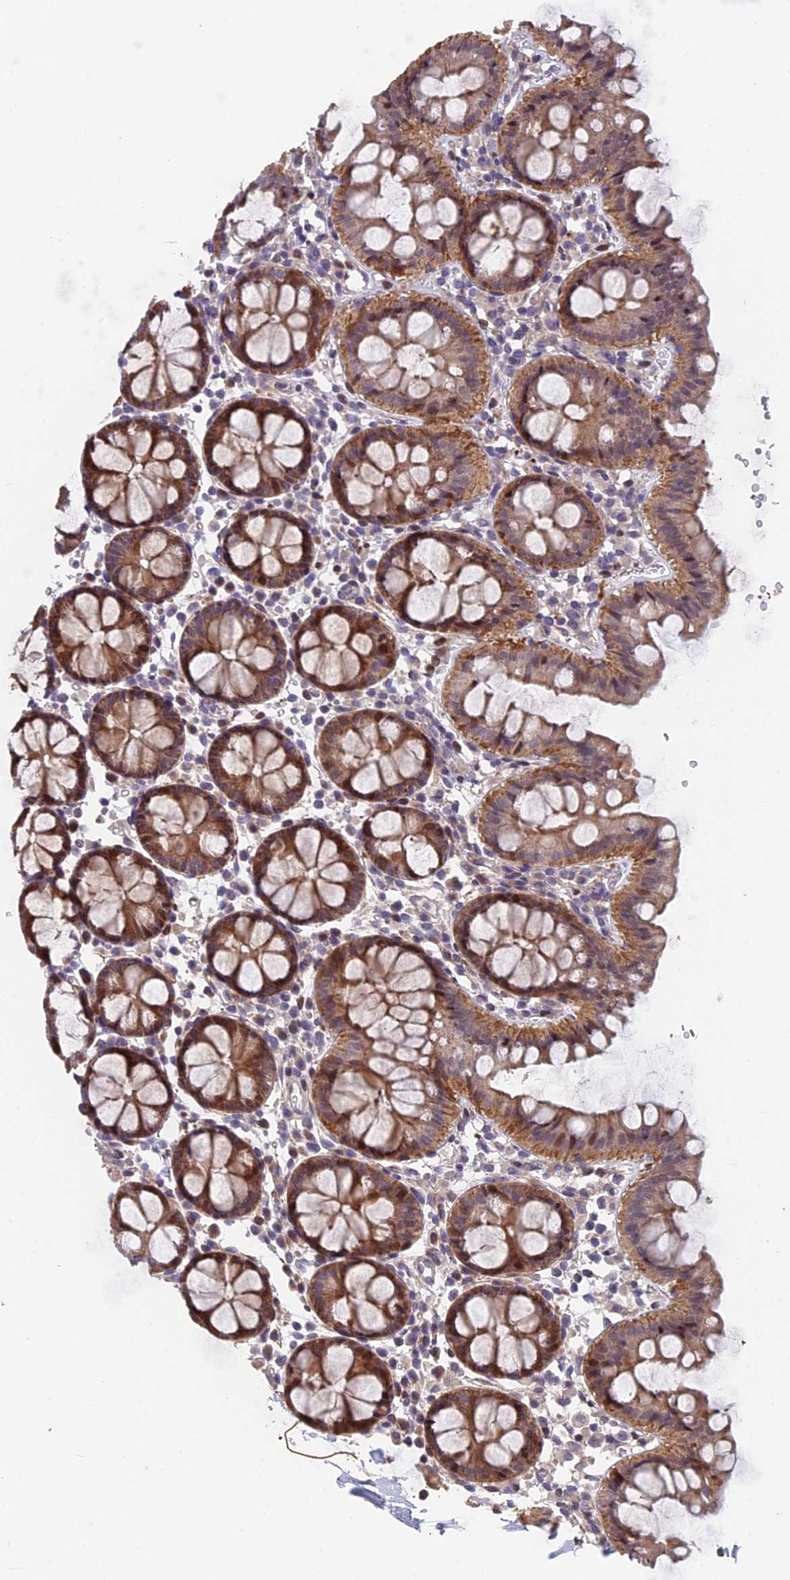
{"staining": {"intensity": "weak", "quantity": ">75%", "location": "cytoplasmic/membranous"}, "tissue": "colon", "cell_type": "Endothelial cells", "image_type": "normal", "snomed": [{"axis": "morphology", "description": "Normal tissue, NOS"}, {"axis": "topography", "description": "Colon"}], "caption": "A brown stain shows weak cytoplasmic/membranous expression of a protein in endothelial cells of benign human colon. Using DAB (3,3'-diaminobenzidine) (brown) and hematoxylin (blue) stains, captured at high magnification using brightfield microscopy.", "gene": "RAB28", "patient": {"sex": "male", "age": 75}}